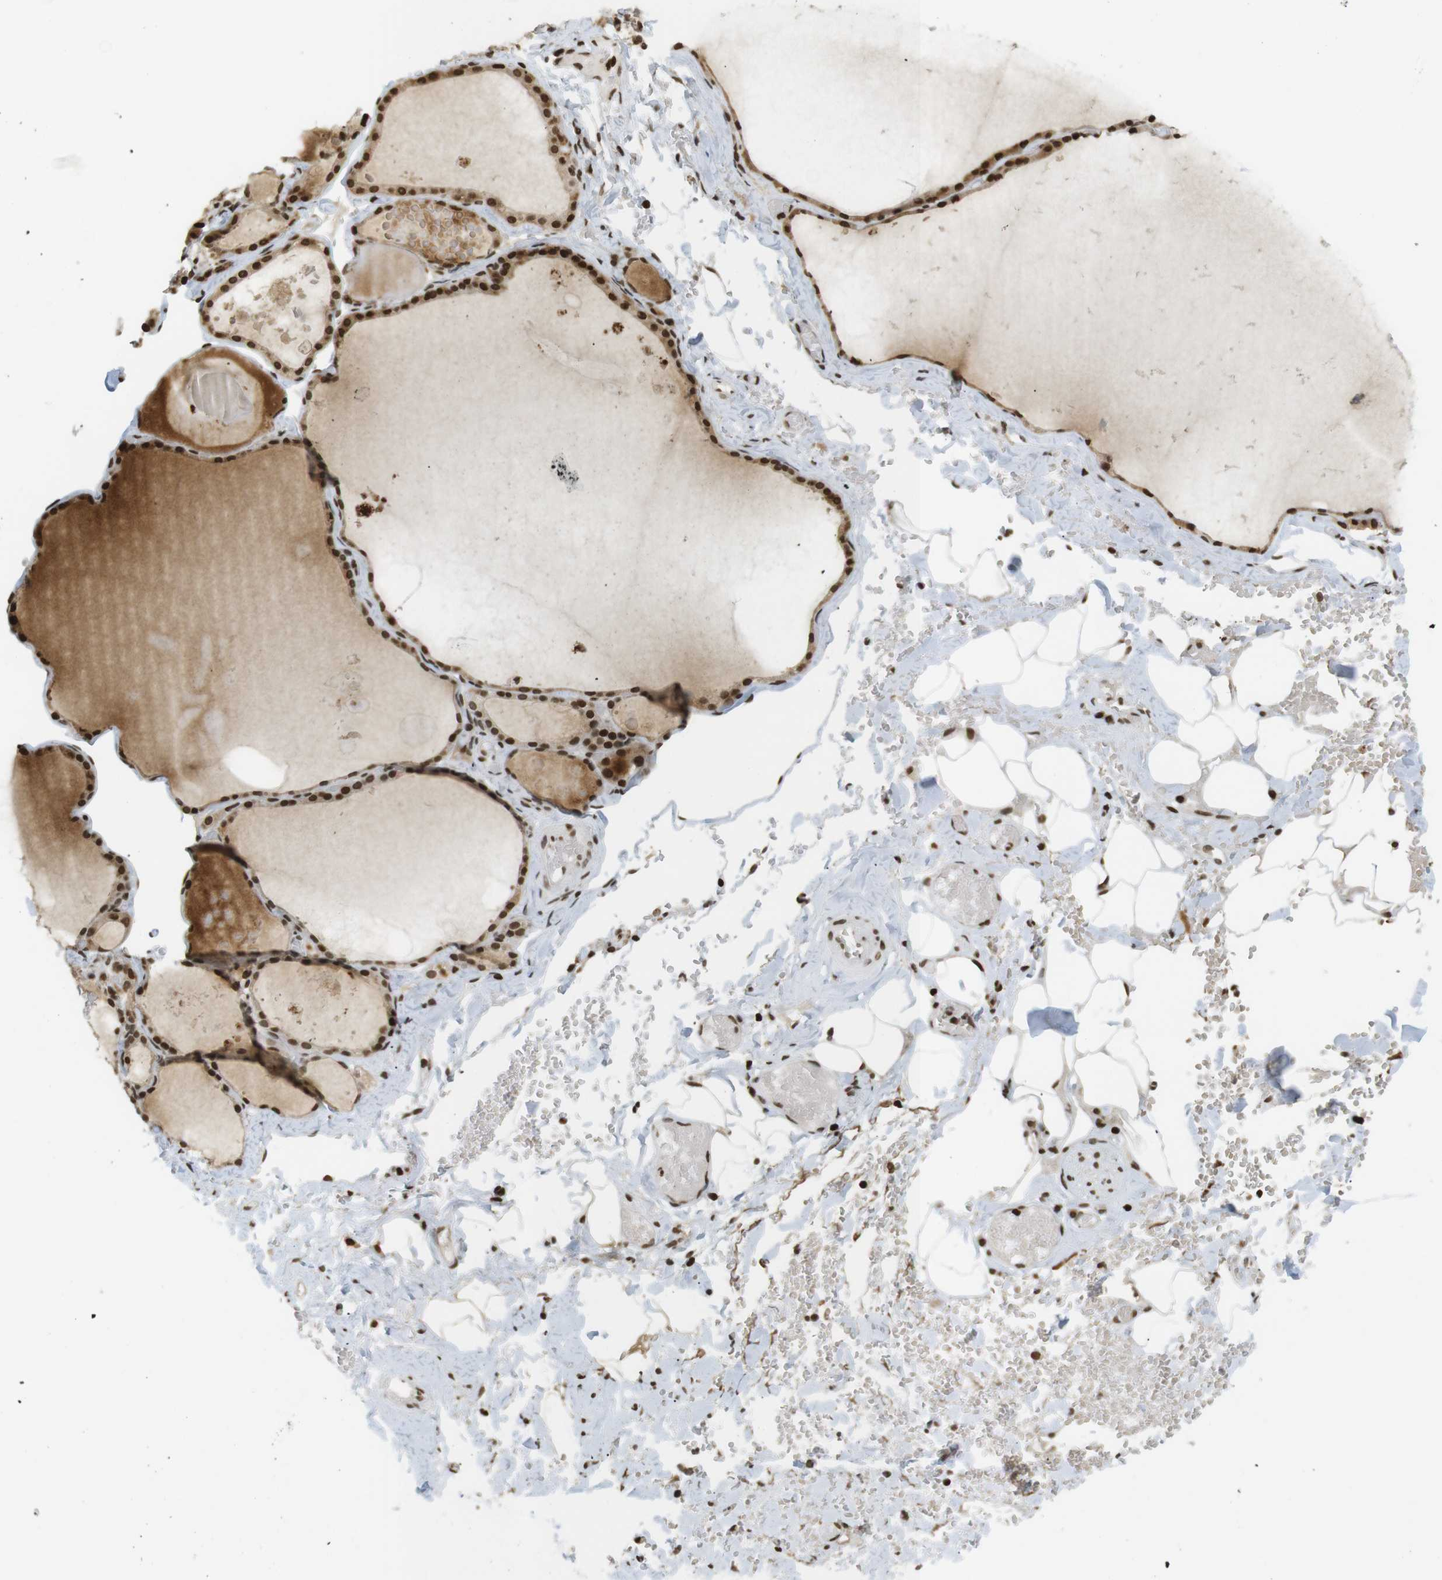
{"staining": {"intensity": "strong", "quantity": ">75%", "location": "cytoplasmic/membranous,nuclear"}, "tissue": "thyroid gland", "cell_type": "Glandular cells", "image_type": "normal", "snomed": [{"axis": "morphology", "description": "Normal tissue, NOS"}, {"axis": "topography", "description": "Thyroid gland"}], "caption": "Immunohistochemical staining of normal human thyroid gland displays >75% levels of strong cytoplasmic/membranous,nuclear protein staining in about >75% of glandular cells.", "gene": "RUVBL2", "patient": {"sex": "male", "age": 56}}